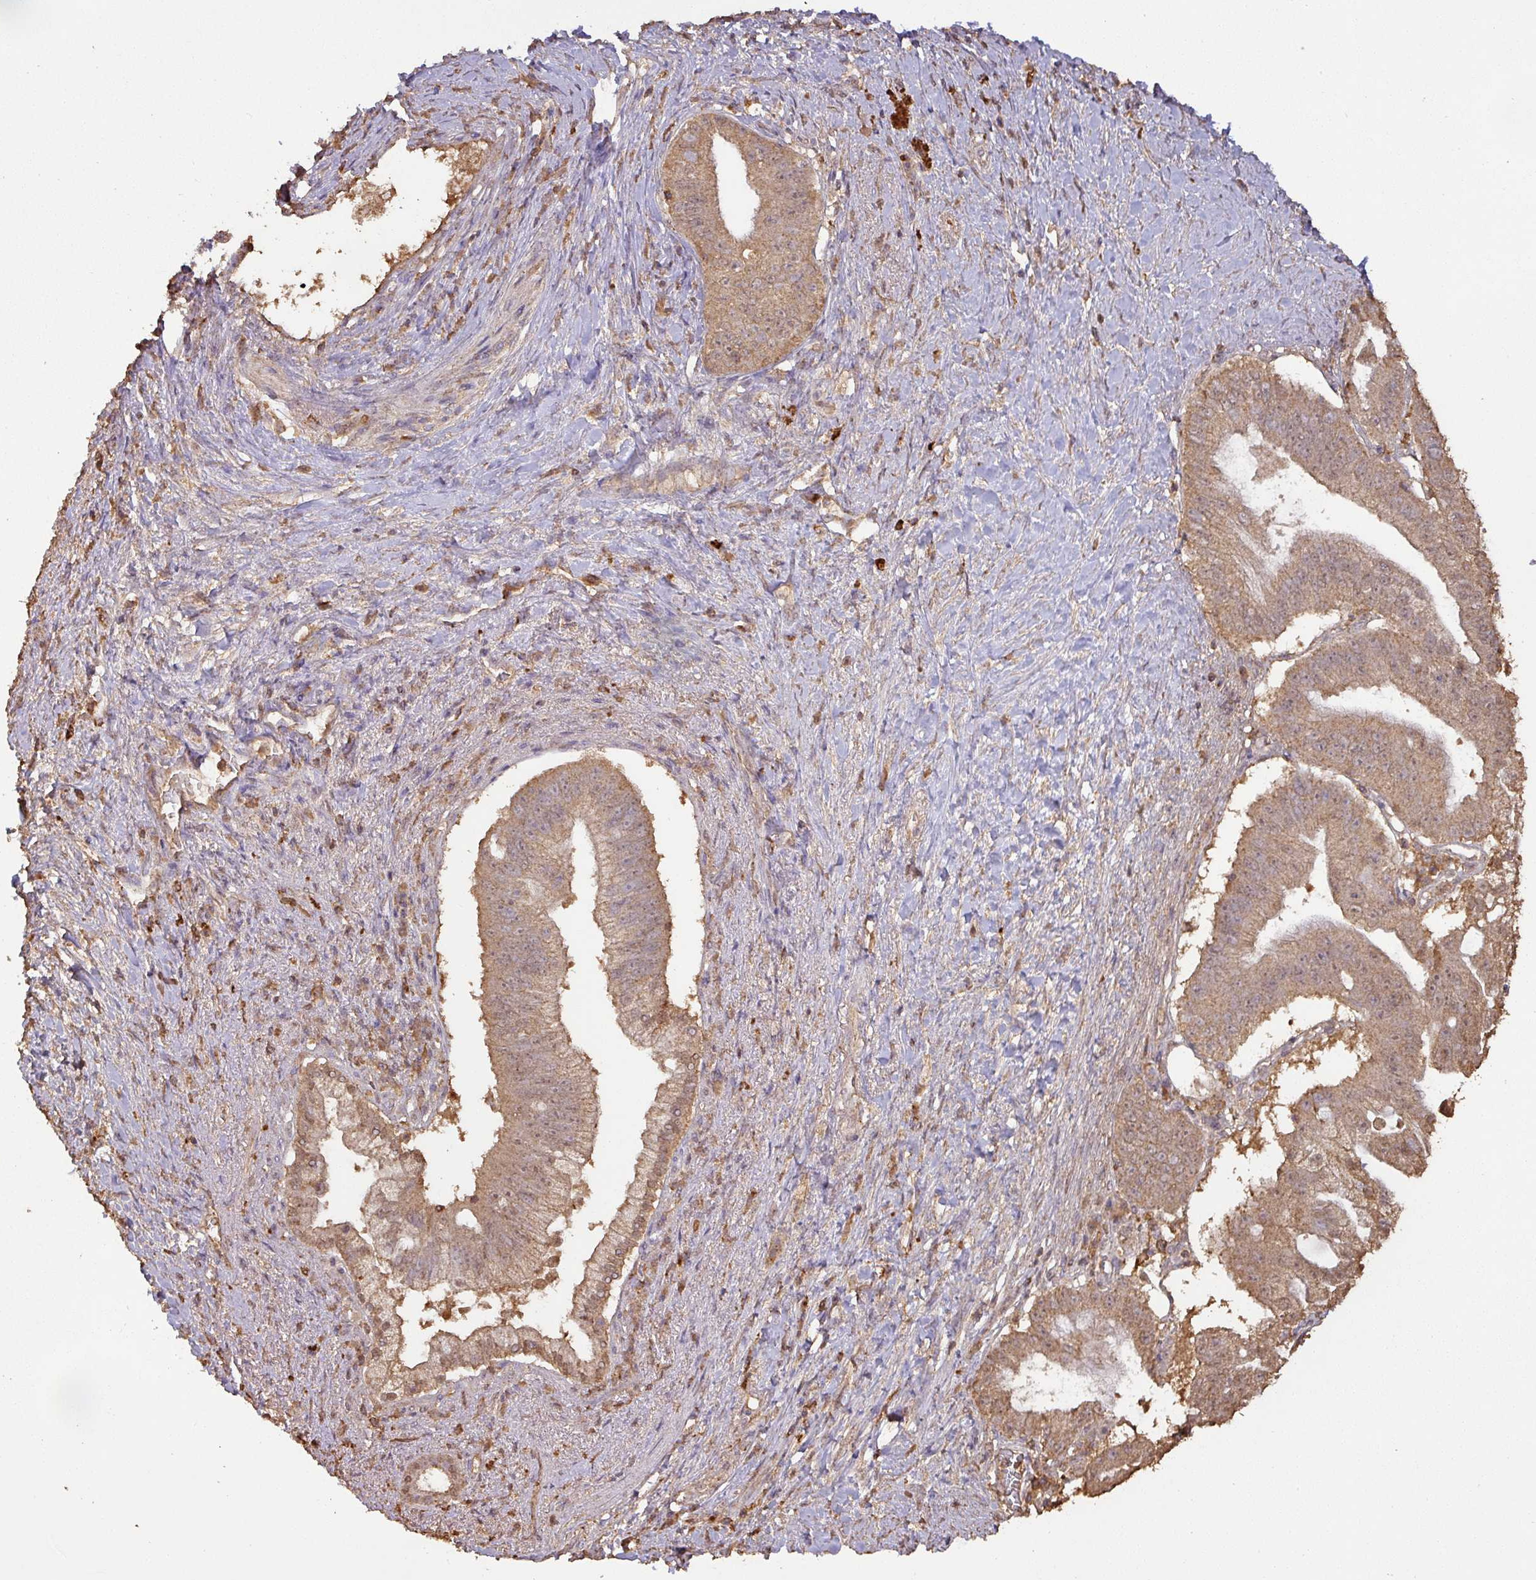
{"staining": {"intensity": "moderate", "quantity": ">75%", "location": "cytoplasmic/membranous"}, "tissue": "pancreatic cancer", "cell_type": "Tumor cells", "image_type": "cancer", "snomed": [{"axis": "morphology", "description": "Adenocarcinoma, NOS"}, {"axis": "topography", "description": "Pancreas"}], "caption": "Moderate cytoplasmic/membranous positivity is present in about >75% of tumor cells in pancreatic cancer (adenocarcinoma).", "gene": "ATAT1", "patient": {"sex": "male", "age": 70}}